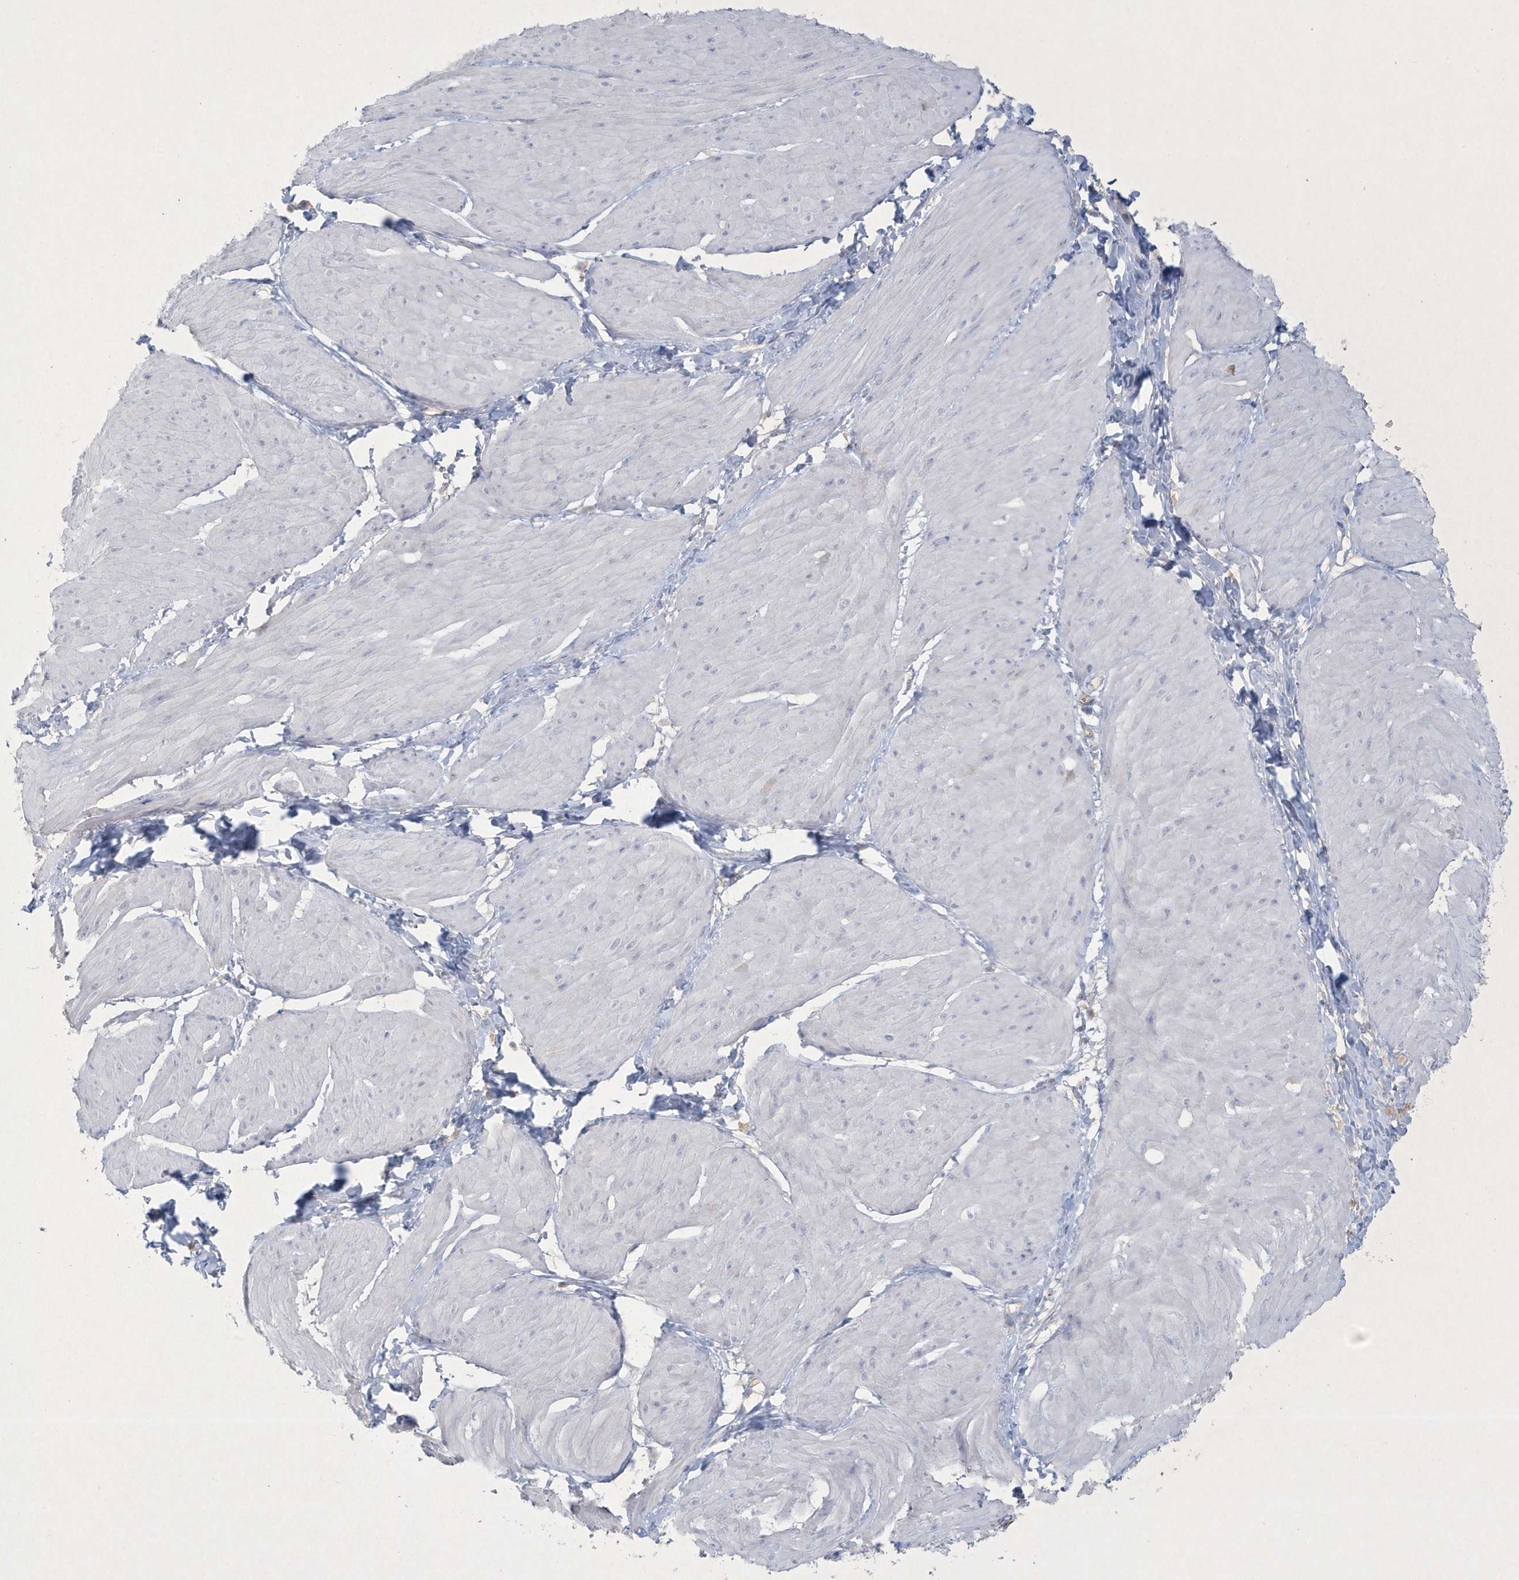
{"staining": {"intensity": "negative", "quantity": "none", "location": "none"}, "tissue": "smooth muscle", "cell_type": "Smooth muscle cells", "image_type": "normal", "snomed": [{"axis": "morphology", "description": "Urothelial carcinoma, High grade"}, {"axis": "topography", "description": "Urinary bladder"}], "caption": "DAB immunohistochemical staining of benign human smooth muscle demonstrates no significant positivity in smooth muscle cells. The staining is performed using DAB brown chromogen with nuclei counter-stained in using hematoxylin.", "gene": "CCDC24", "patient": {"sex": "male", "age": 46}}